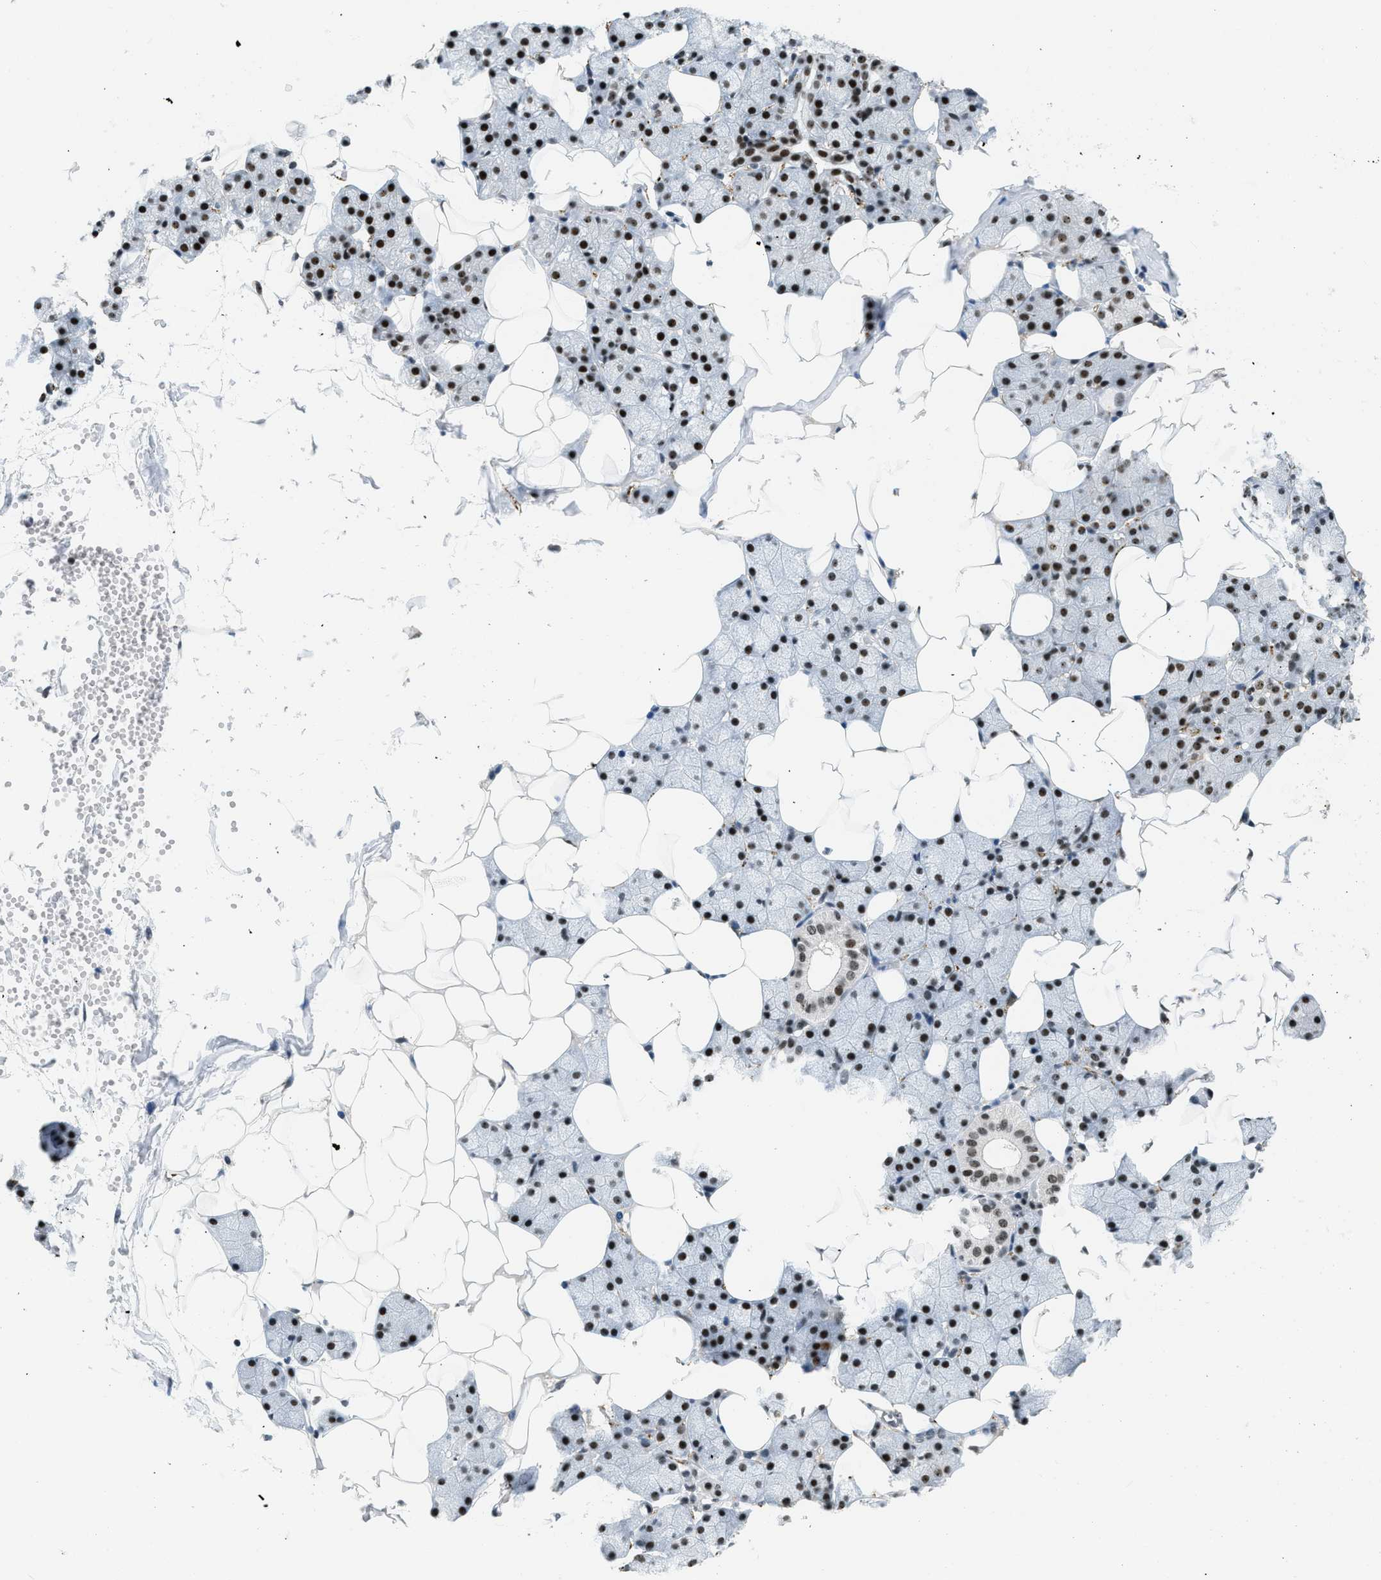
{"staining": {"intensity": "strong", "quantity": ">75%", "location": "nuclear"}, "tissue": "salivary gland", "cell_type": "Glandular cells", "image_type": "normal", "snomed": [{"axis": "morphology", "description": "Normal tissue, NOS"}, {"axis": "topography", "description": "Salivary gland"}], "caption": "Approximately >75% of glandular cells in benign human salivary gland demonstrate strong nuclear protein positivity as visualized by brown immunohistochemical staining.", "gene": "URB1", "patient": {"sex": "female", "age": 33}}